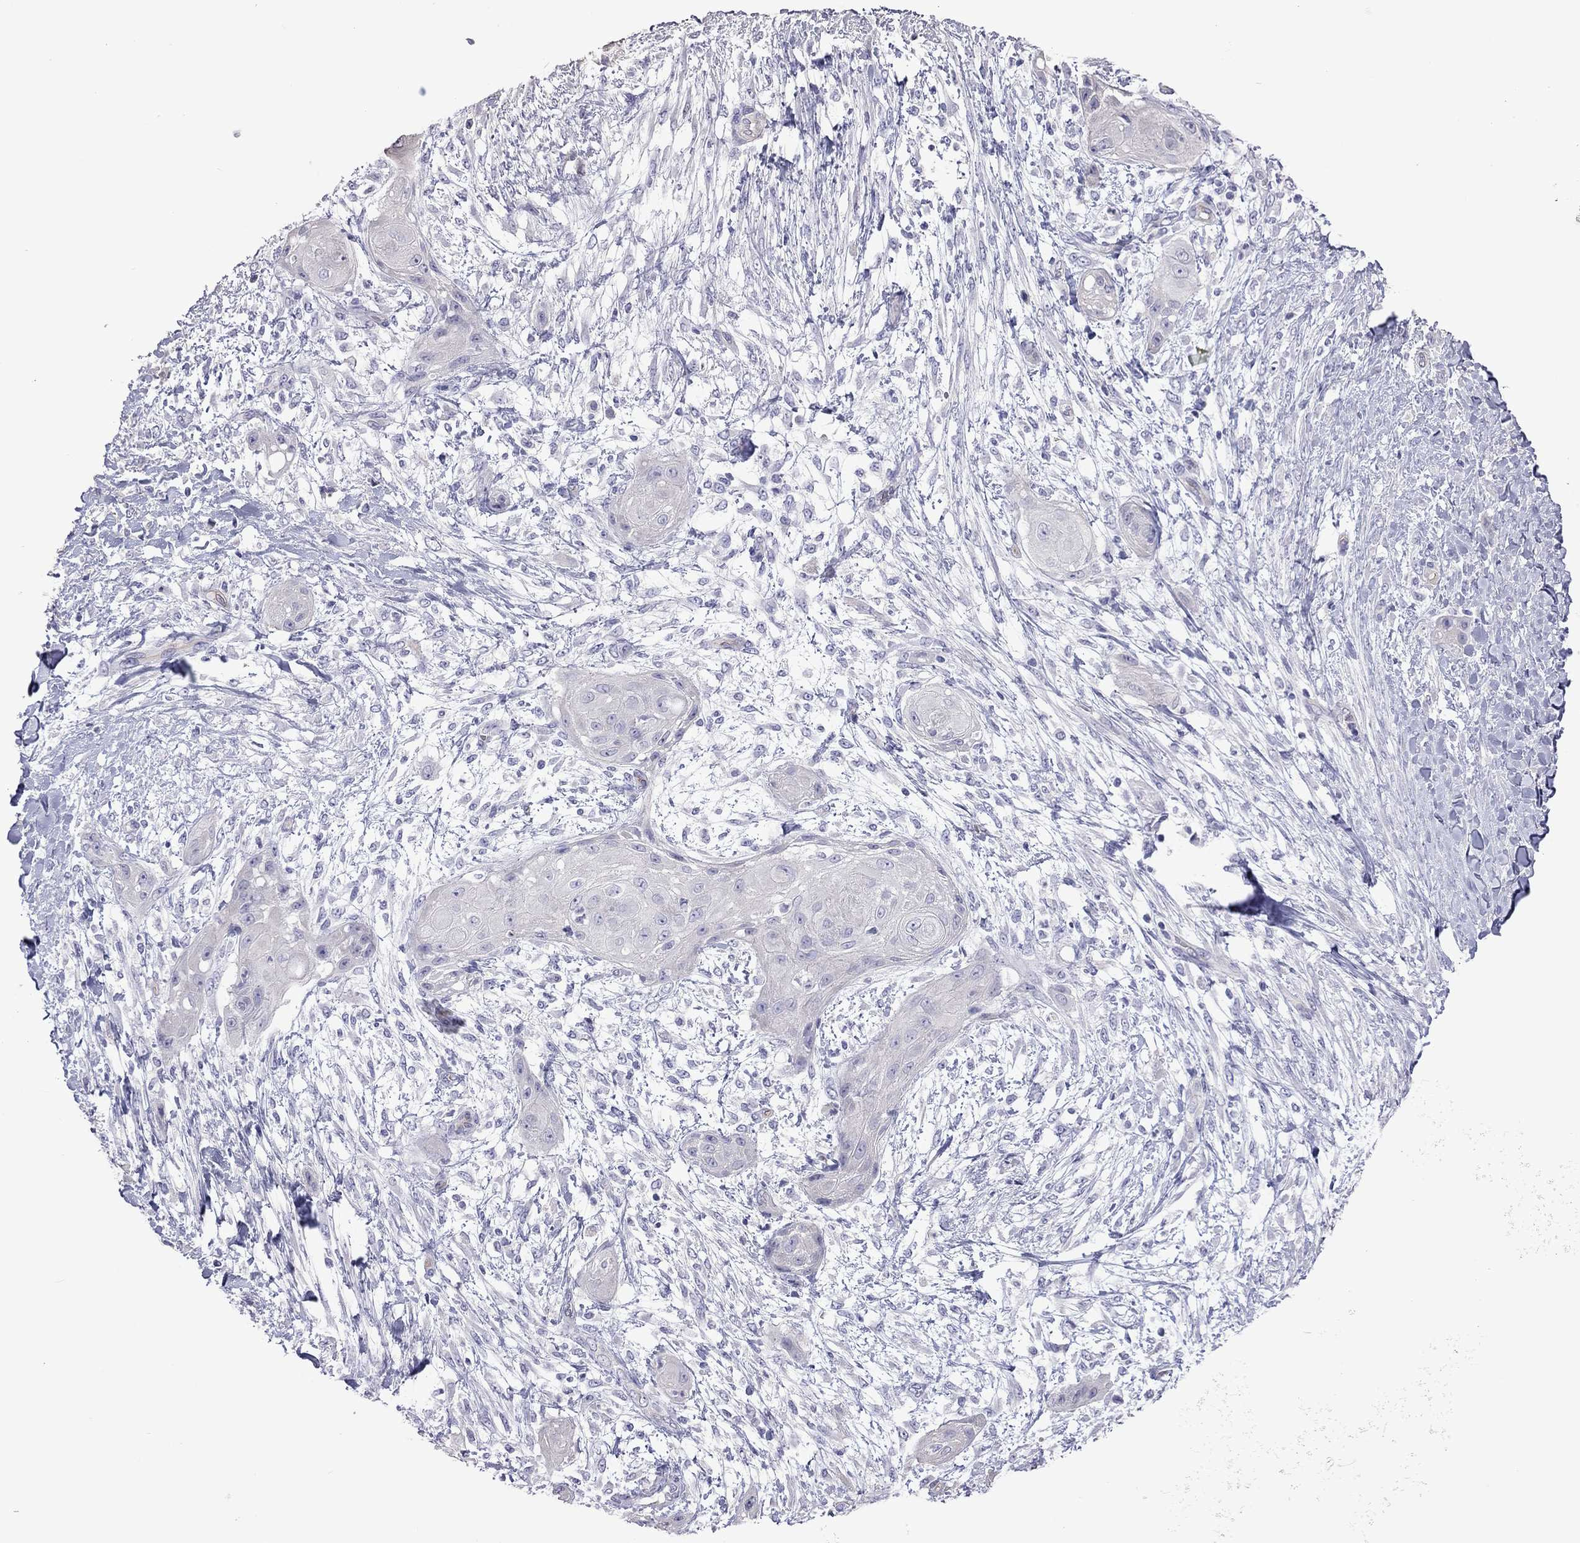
{"staining": {"intensity": "negative", "quantity": "none", "location": "none"}, "tissue": "skin cancer", "cell_type": "Tumor cells", "image_type": "cancer", "snomed": [{"axis": "morphology", "description": "Squamous cell carcinoma, NOS"}, {"axis": "topography", "description": "Skin"}], "caption": "A high-resolution image shows IHC staining of skin squamous cell carcinoma, which demonstrates no significant positivity in tumor cells.", "gene": "FEZ1", "patient": {"sex": "male", "age": 62}}